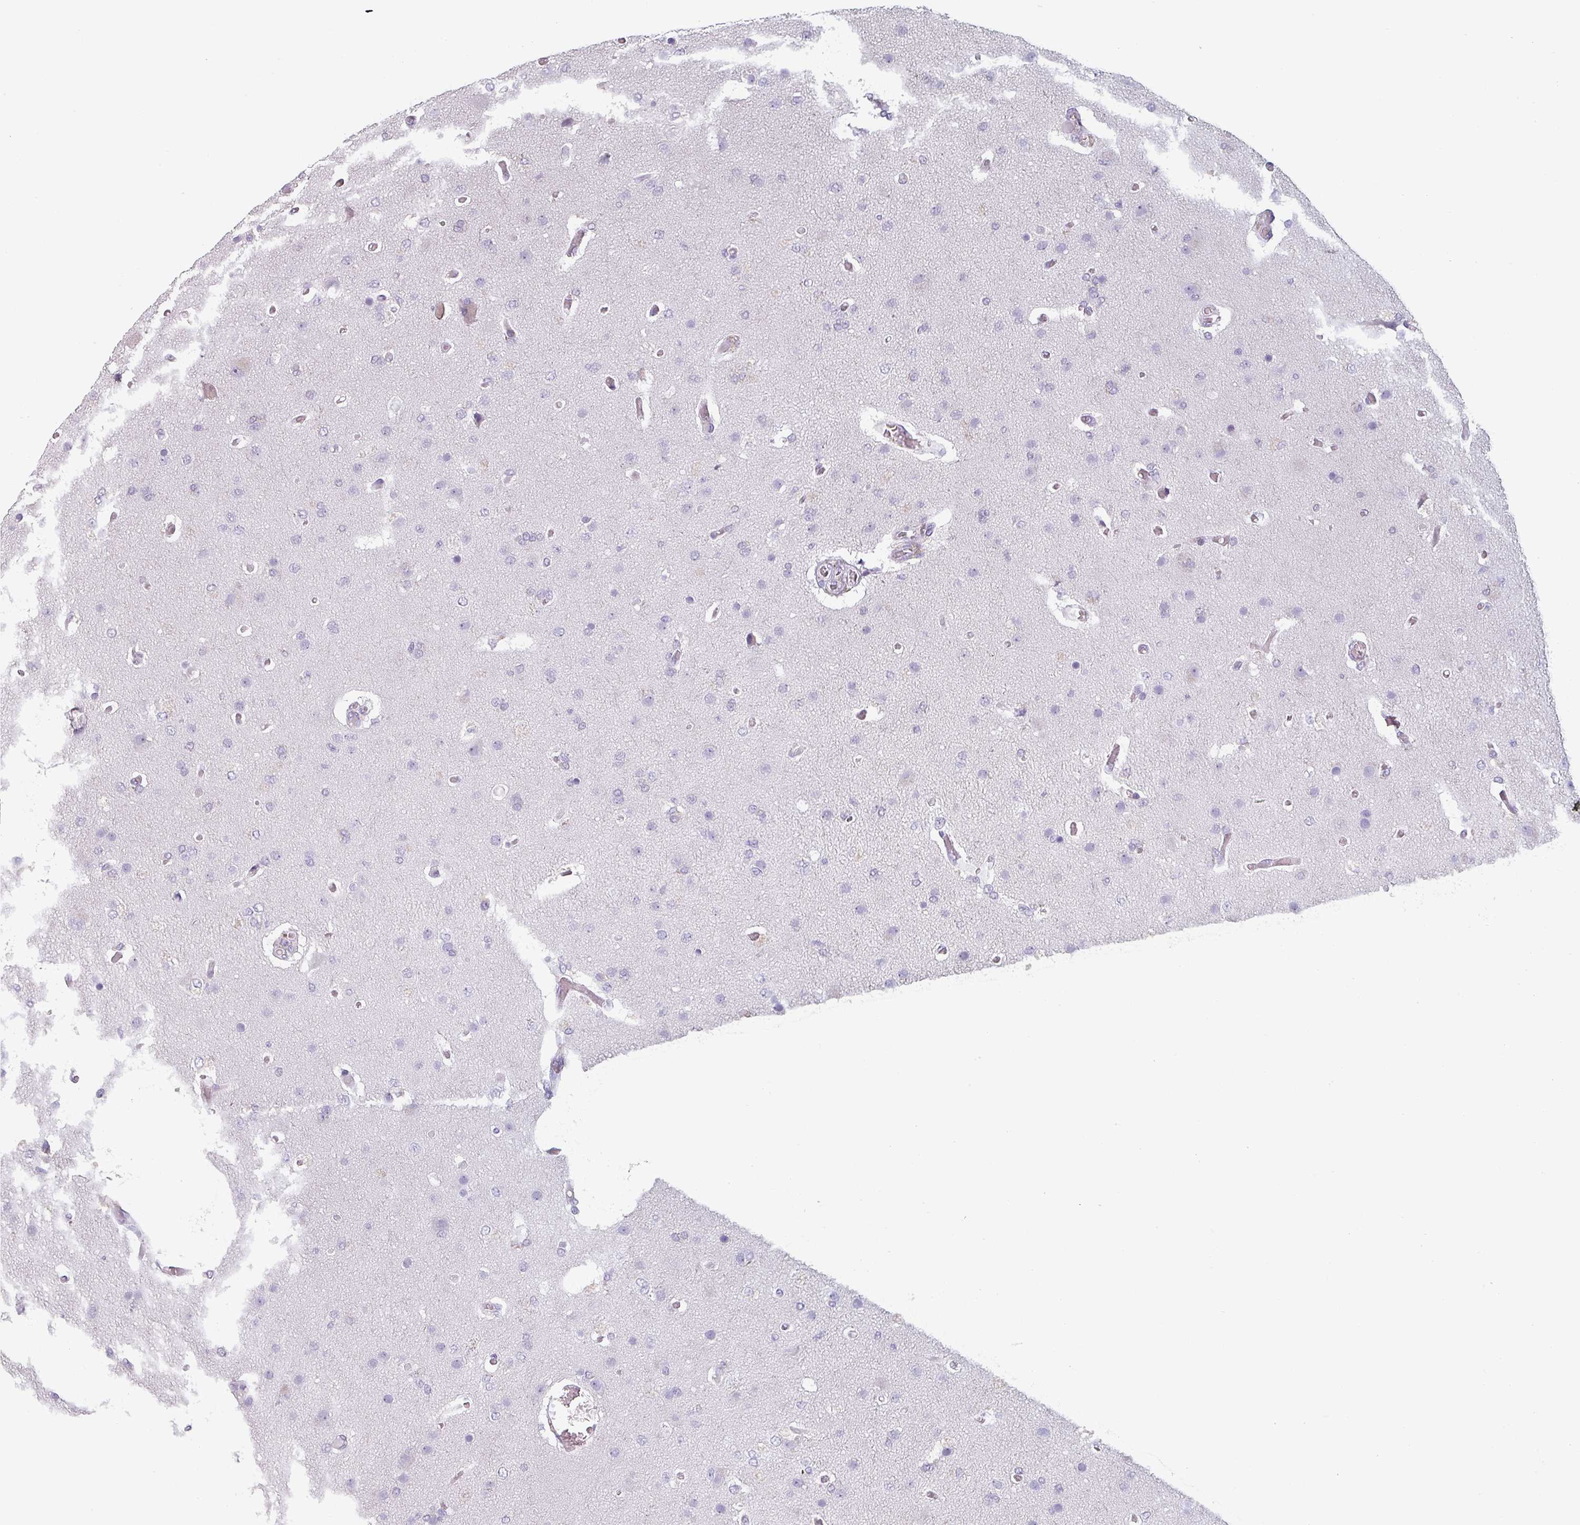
{"staining": {"intensity": "negative", "quantity": "none", "location": "none"}, "tissue": "glioma", "cell_type": "Tumor cells", "image_type": "cancer", "snomed": [{"axis": "morphology", "description": "Glioma, malignant, High grade"}, {"axis": "topography", "description": "Brain"}], "caption": "A photomicrograph of human high-grade glioma (malignant) is negative for staining in tumor cells.", "gene": "SFTPA1", "patient": {"sex": "female", "age": 74}}